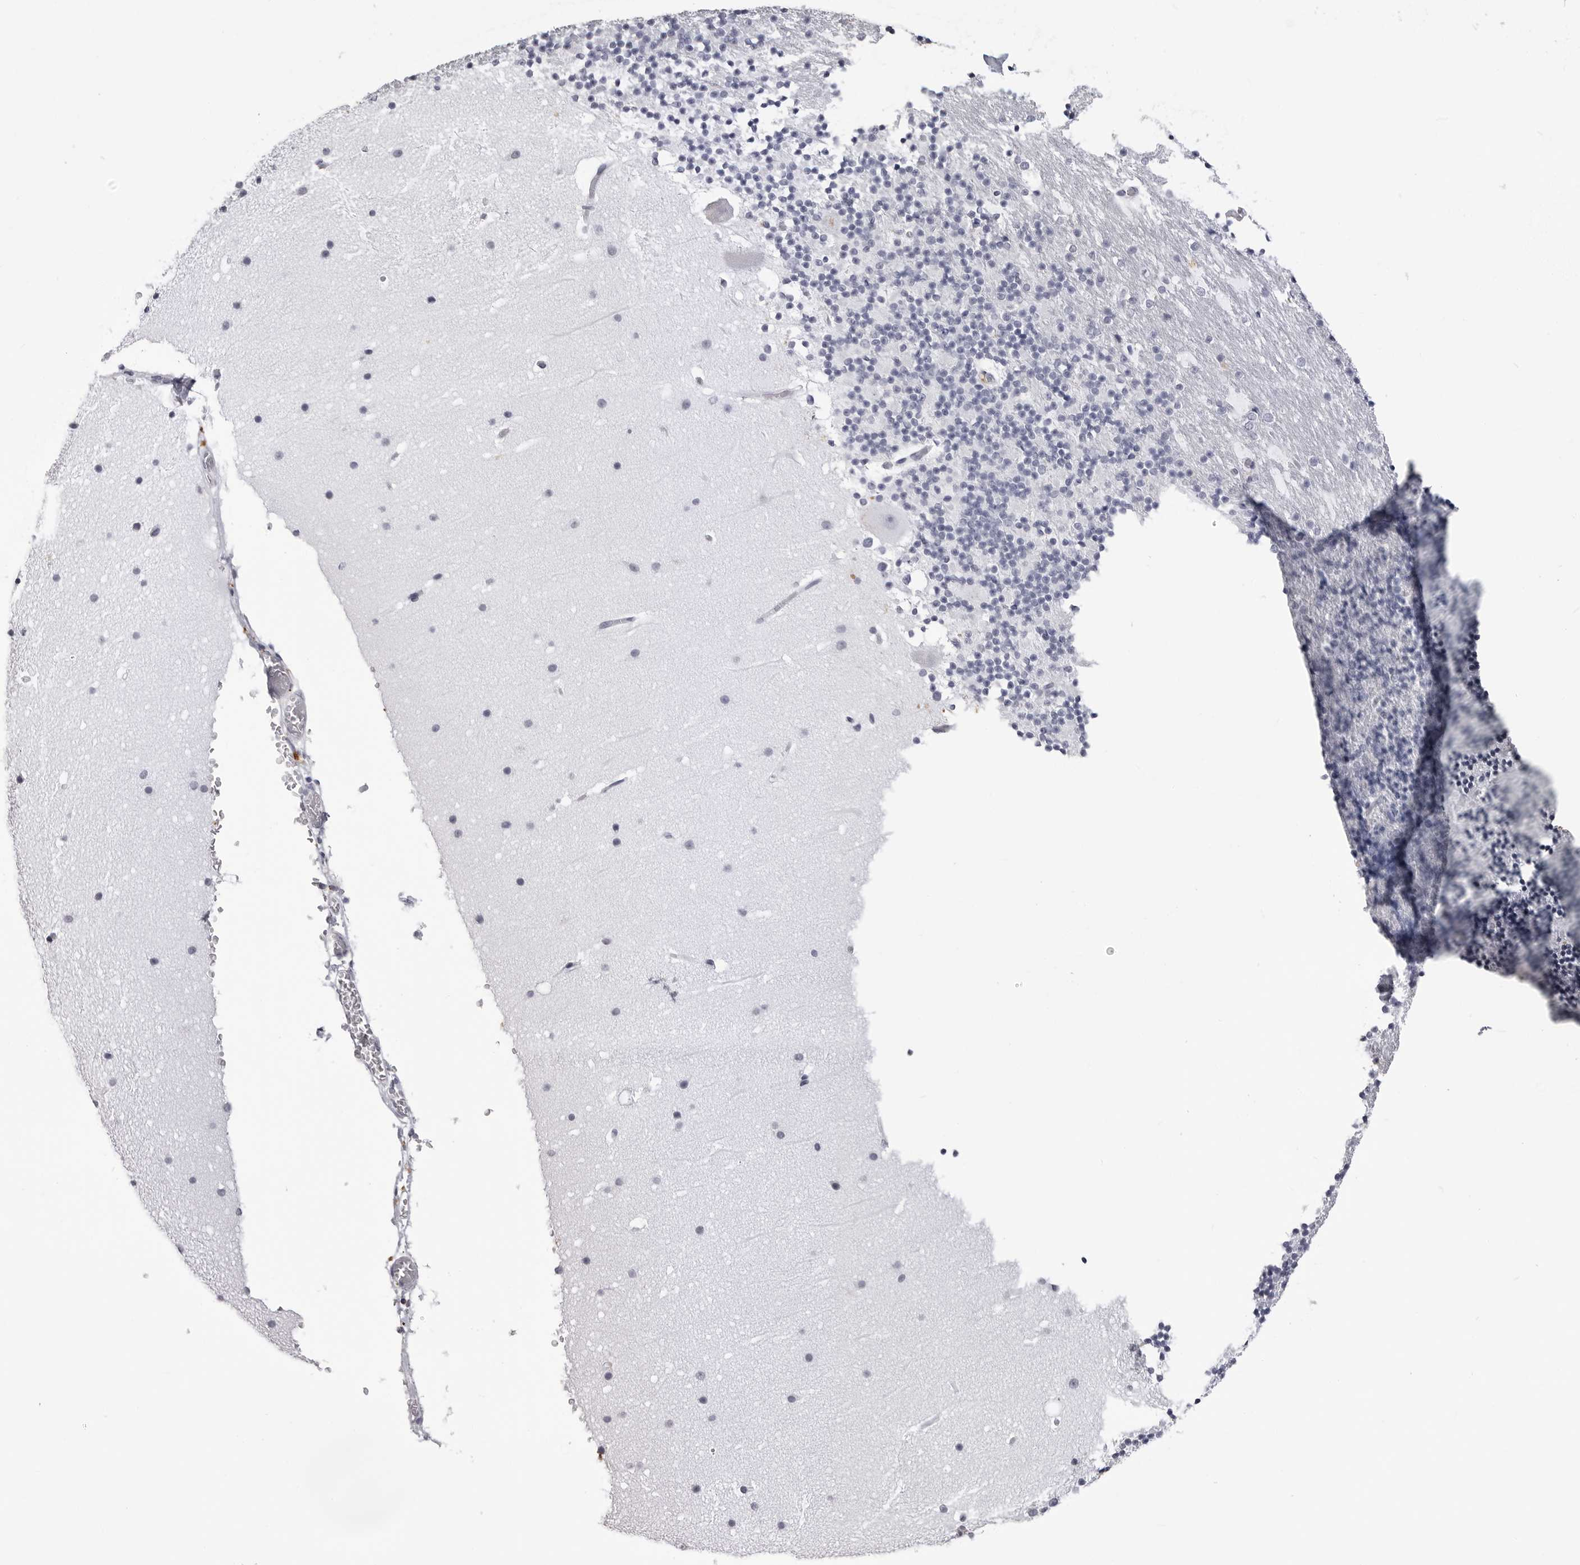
{"staining": {"intensity": "negative", "quantity": "none", "location": "none"}, "tissue": "cerebellum", "cell_type": "Cells in granular layer", "image_type": "normal", "snomed": [{"axis": "morphology", "description": "Normal tissue, NOS"}, {"axis": "topography", "description": "Cerebellum"}], "caption": "This photomicrograph is of normal cerebellum stained with immunohistochemistry to label a protein in brown with the nuclei are counter-stained blue. There is no staining in cells in granular layer. The staining is performed using DAB brown chromogen with nuclei counter-stained in using hematoxylin.", "gene": "LGALS4", "patient": {"sex": "male", "age": 57}}